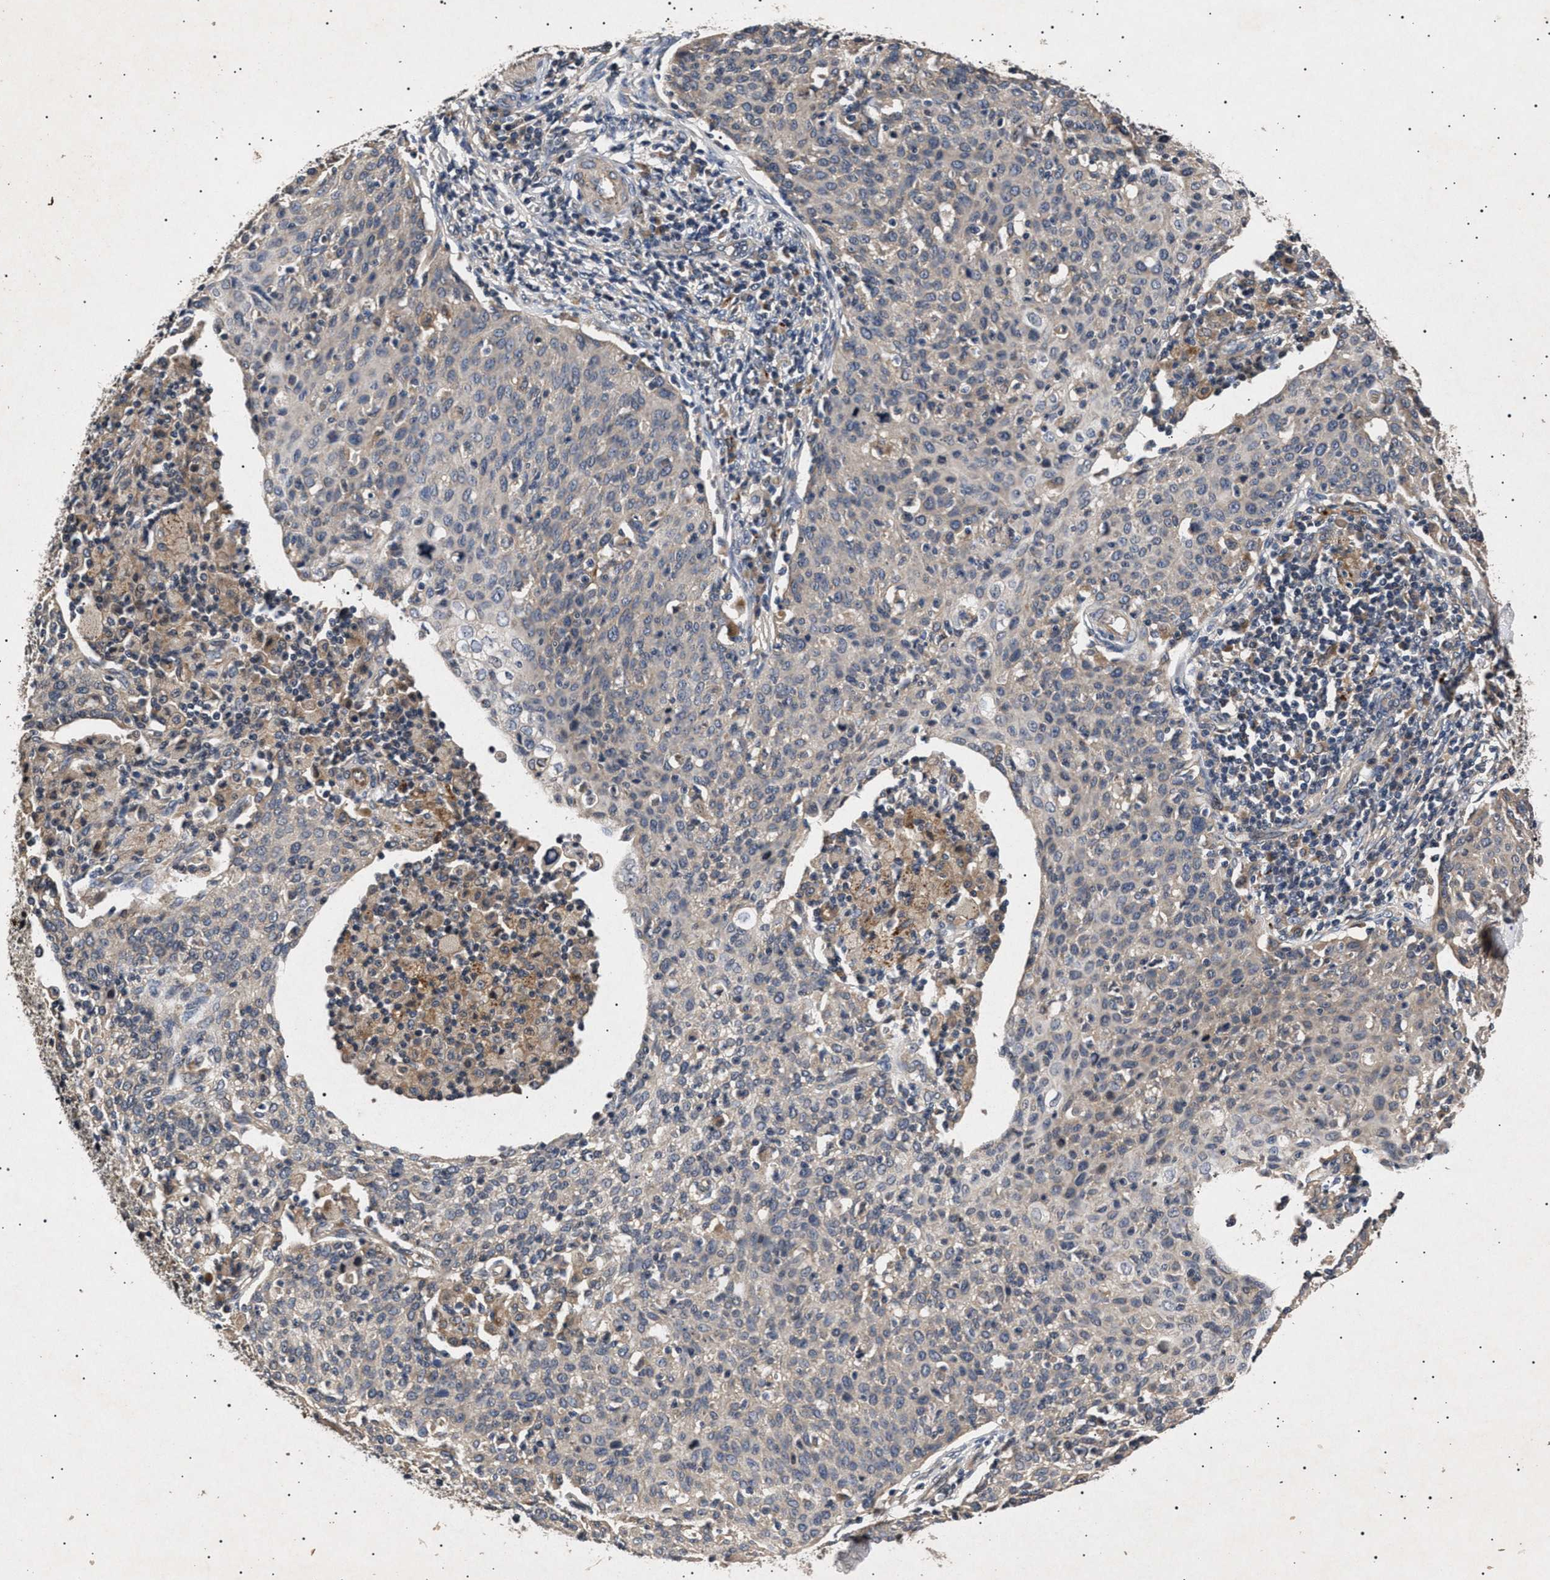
{"staining": {"intensity": "negative", "quantity": "none", "location": "none"}, "tissue": "cervical cancer", "cell_type": "Tumor cells", "image_type": "cancer", "snomed": [{"axis": "morphology", "description": "Squamous cell carcinoma, NOS"}, {"axis": "topography", "description": "Cervix"}], "caption": "High magnification brightfield microscopy of cervical squamous cell carcinoma stained with DAB (3,3'-diaminobenzidine) (brown) and counterstained with hematoxylin (blue): tumor cells show no significant staining. The staining is performed using DAB brown chromogen with nuclei counter-stained in using hematoxylin.", "gene": "ITGB5", "patient": {"sex": "female", "age": 38}}